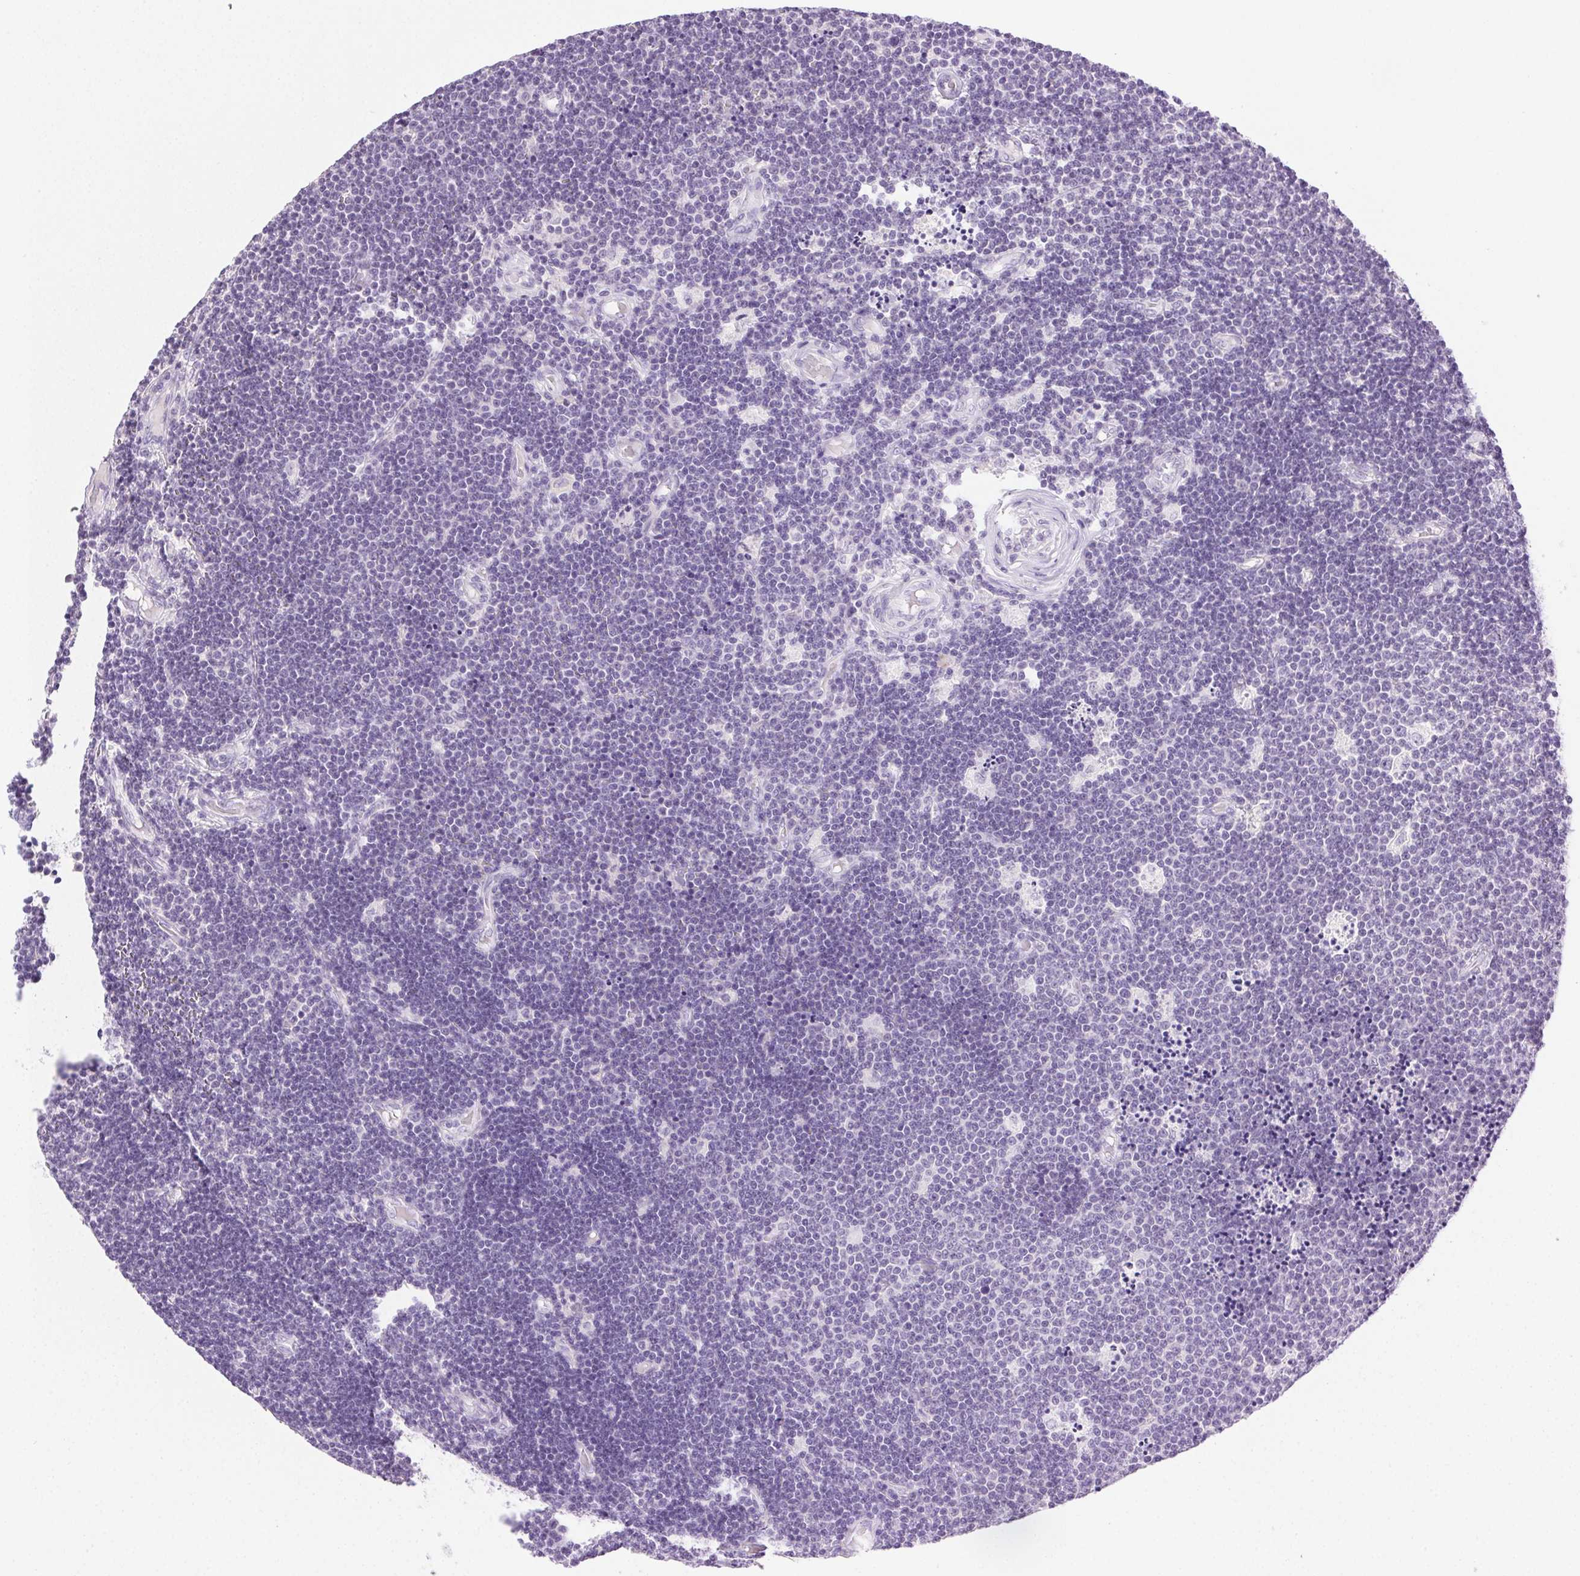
{"staining": {"intensity": "negative", "quantity": "none", "location": "none"}, "tissue": "lymphoma", "cell_type": "Tumor cells", "image_type": "cancer", "snomed": [{"axis": "morphology", "description": "Malignant lymphoma, non-Hodgkin's type, Low grade"}, {"axis": "topography", "description": "Brain"}], "caption": "Immunohistochemistry of lymphoma displays no expression in tumor cells.", "gene": "CLDN10", "patient": {"sex": "female", "age": 66}}